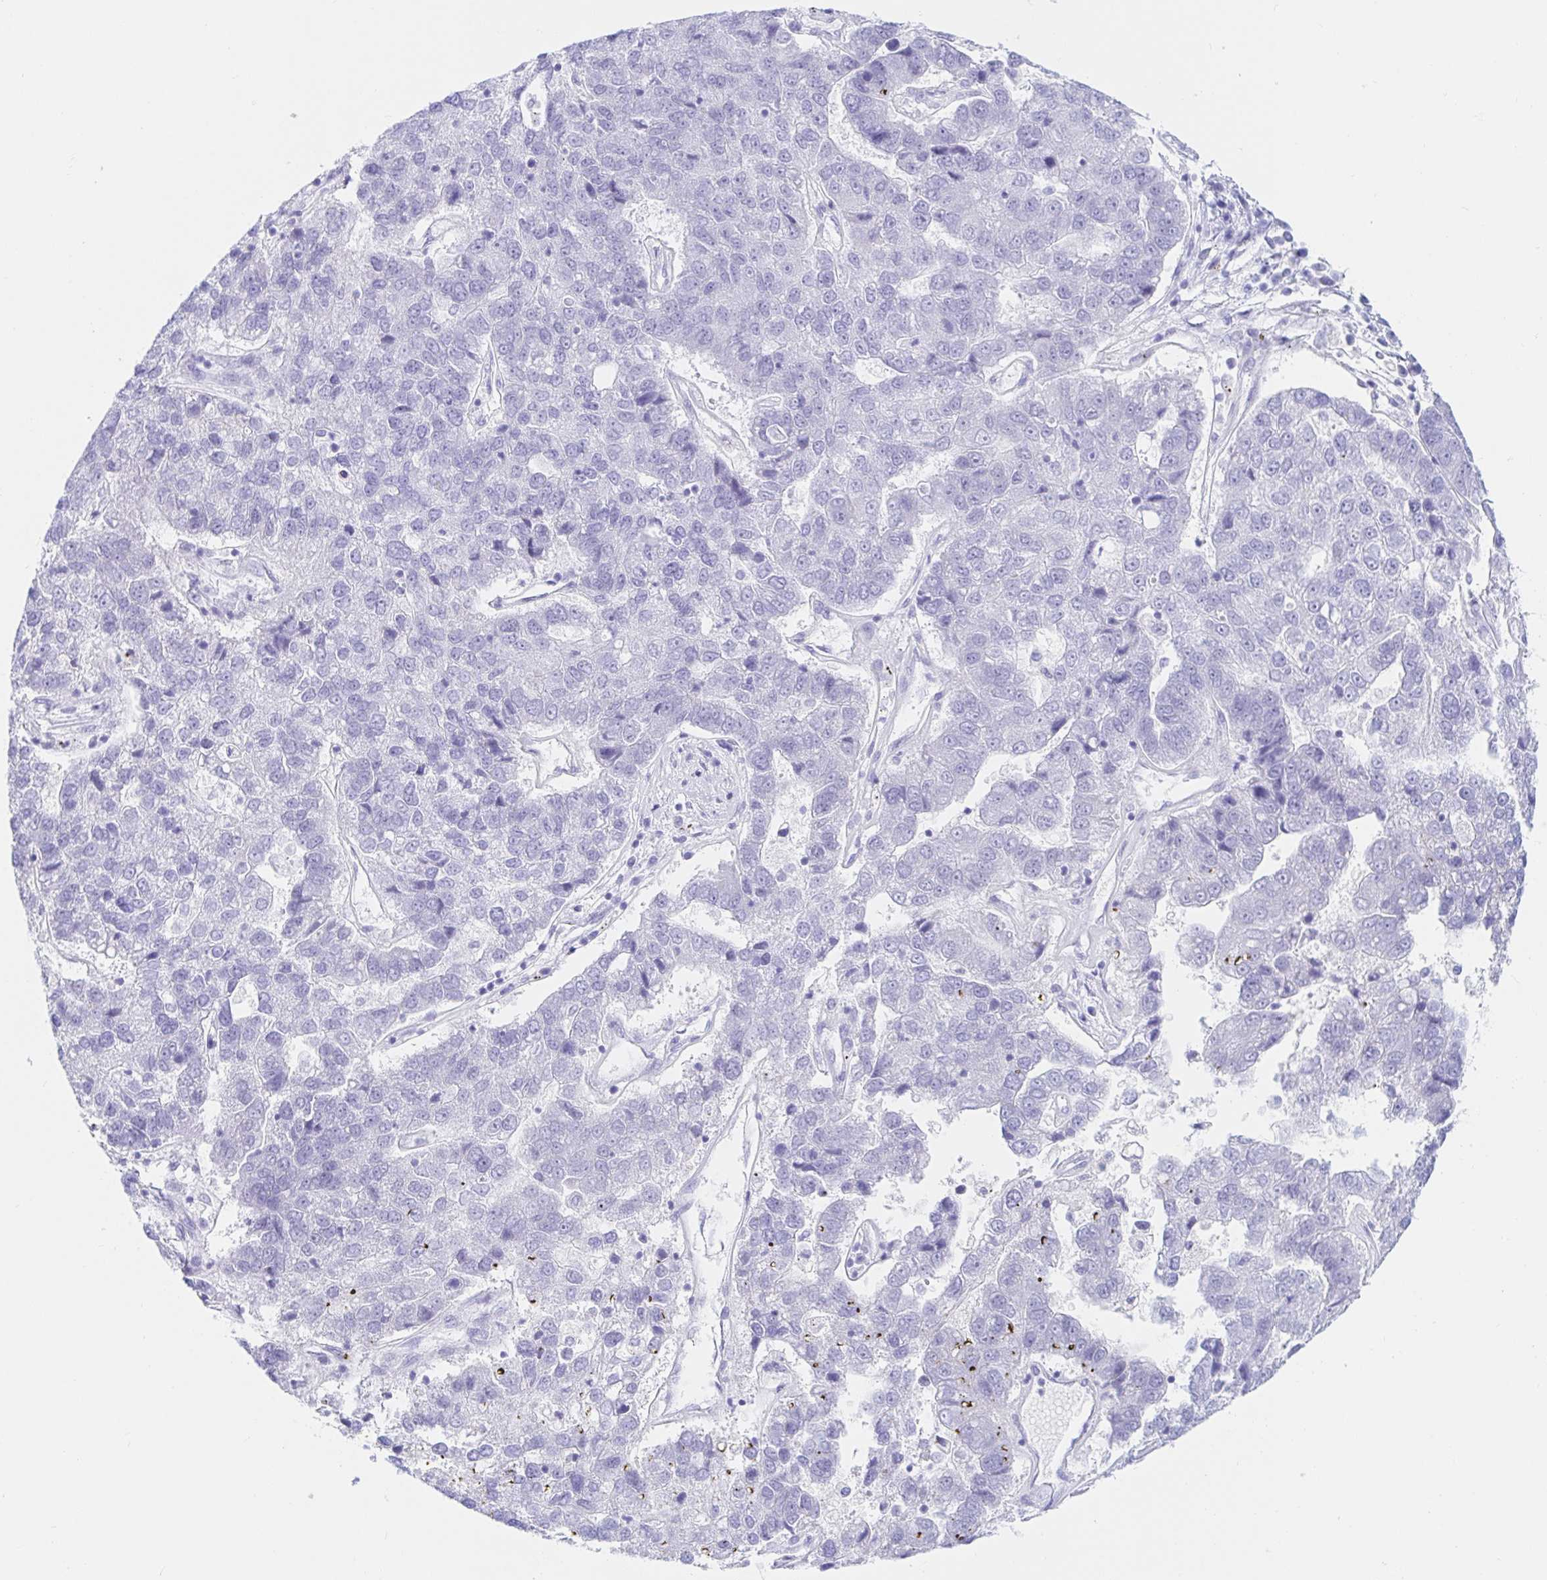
{"staining": {"intensity": "negative", "quantity": "none", "location": "none"}, "tissue": "pancreatic cancer", "cell_type": "Tumor cells", "image_type": "cancer", "snomed": [{"axis": "morphology", "description": "Adenocarcinoma, NOS"}, {"axis": "topography", "description": "Pancreas"}], "caption": "Protein analysis of pancreatic adenocarcinoma shows no significant staining in tumor cells. (DAB (3,3'-diaminobenzidine) IHC visualized using brightfield microscopy, high magnification).", "gene": "OR6T1", "patient": {"sex": "female", "age": 61}}